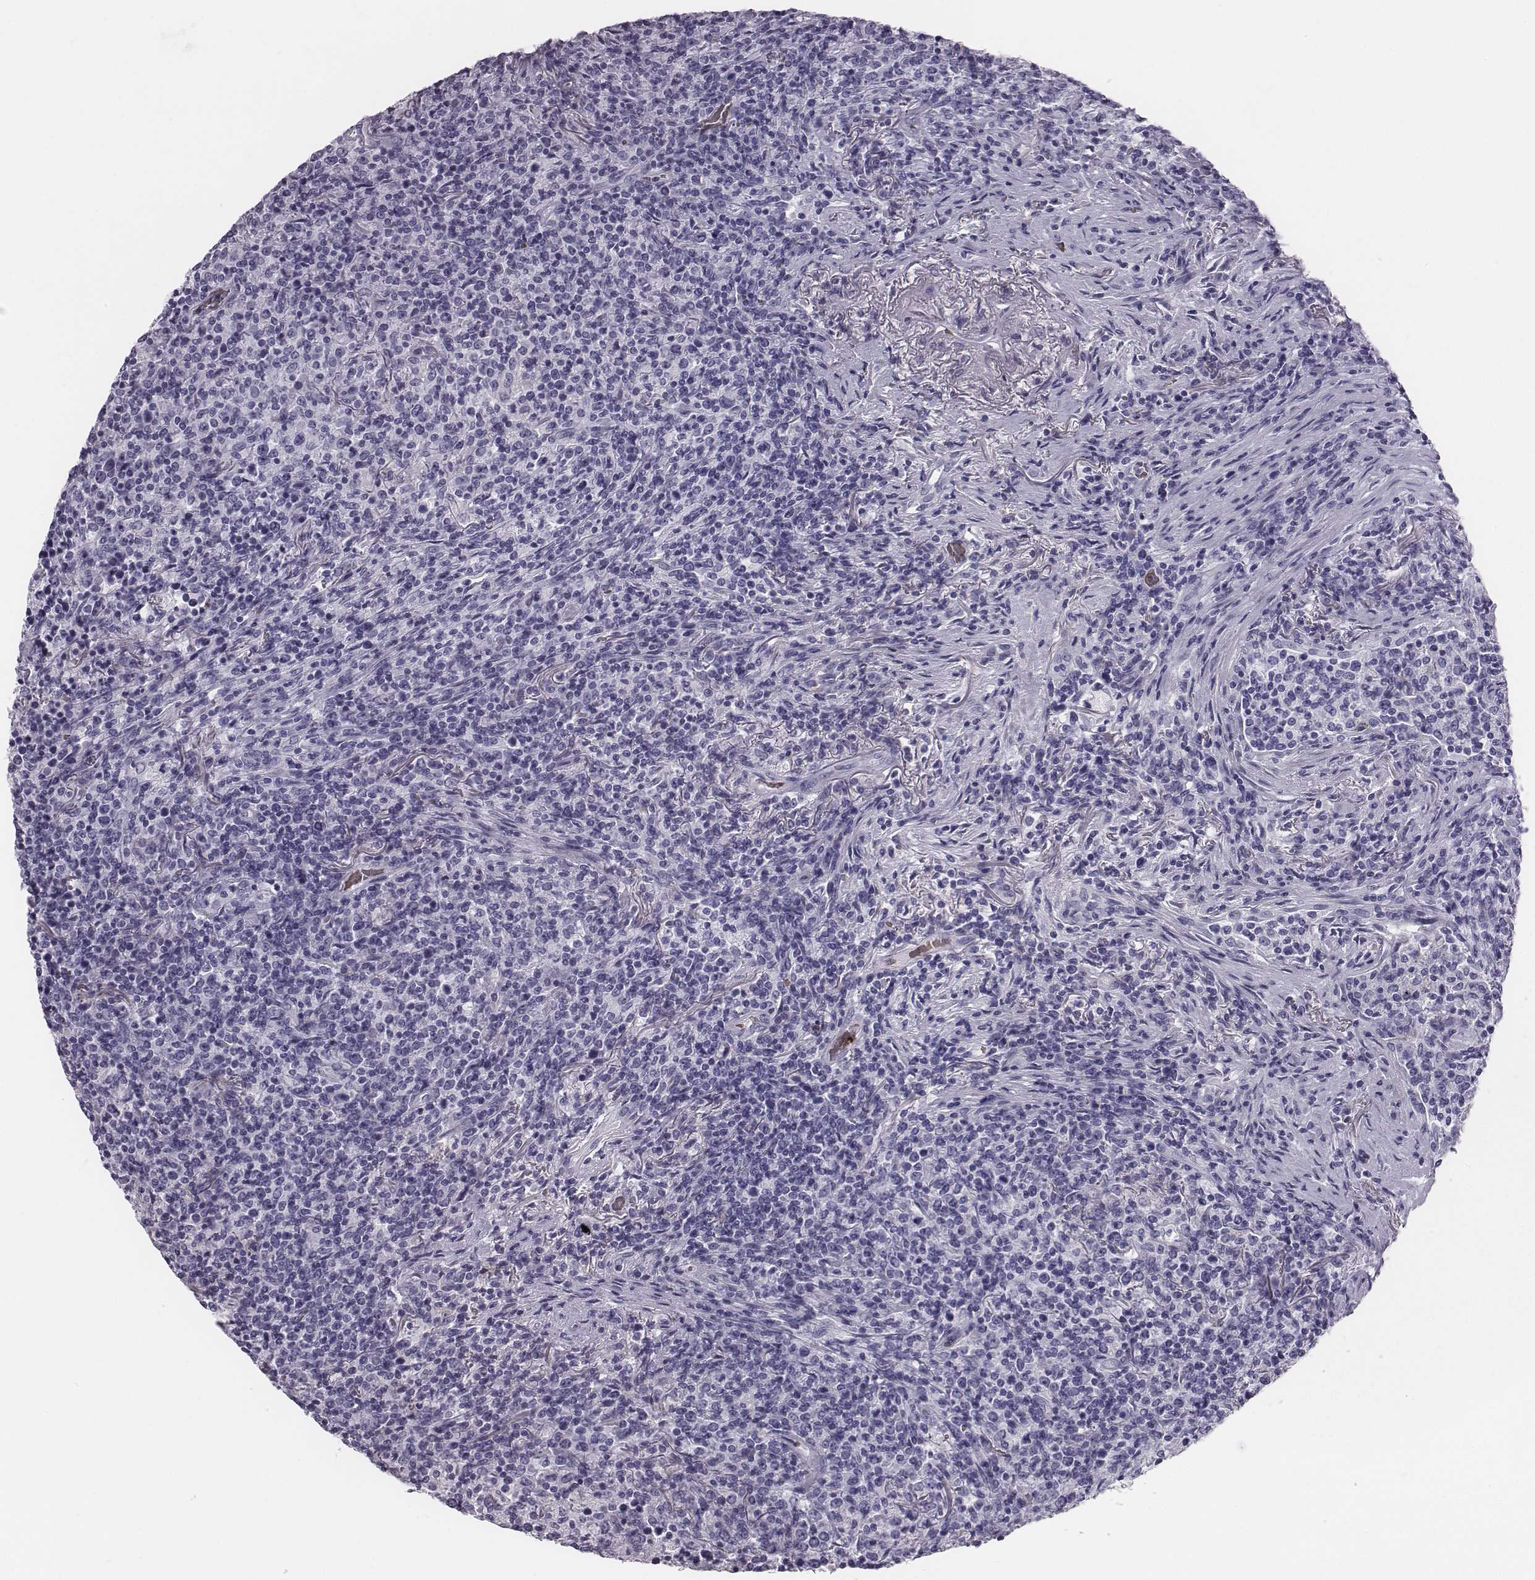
{"staining": {"intensity": "negative", "quantity": "none", "location": "none"}, "tissue": "lymphoma", "cell_type": "Tumor cells", "image_type": "cancer", "snomed": [{"axis": "morphology", "description": "Malignant lymphoma, non-Hodgkin's type, High grade"}, {"axis": "topography", "description": "Lung"}], "caption": "This is a histopathology image of immunohistochemistry (IHC) staining of high-grade malignant lymphoma, non-Hodgkin's type, which shows no positivity in tumor cells.", "gene": "HBZ", "patient": {"sex": "male", "age": 79}}